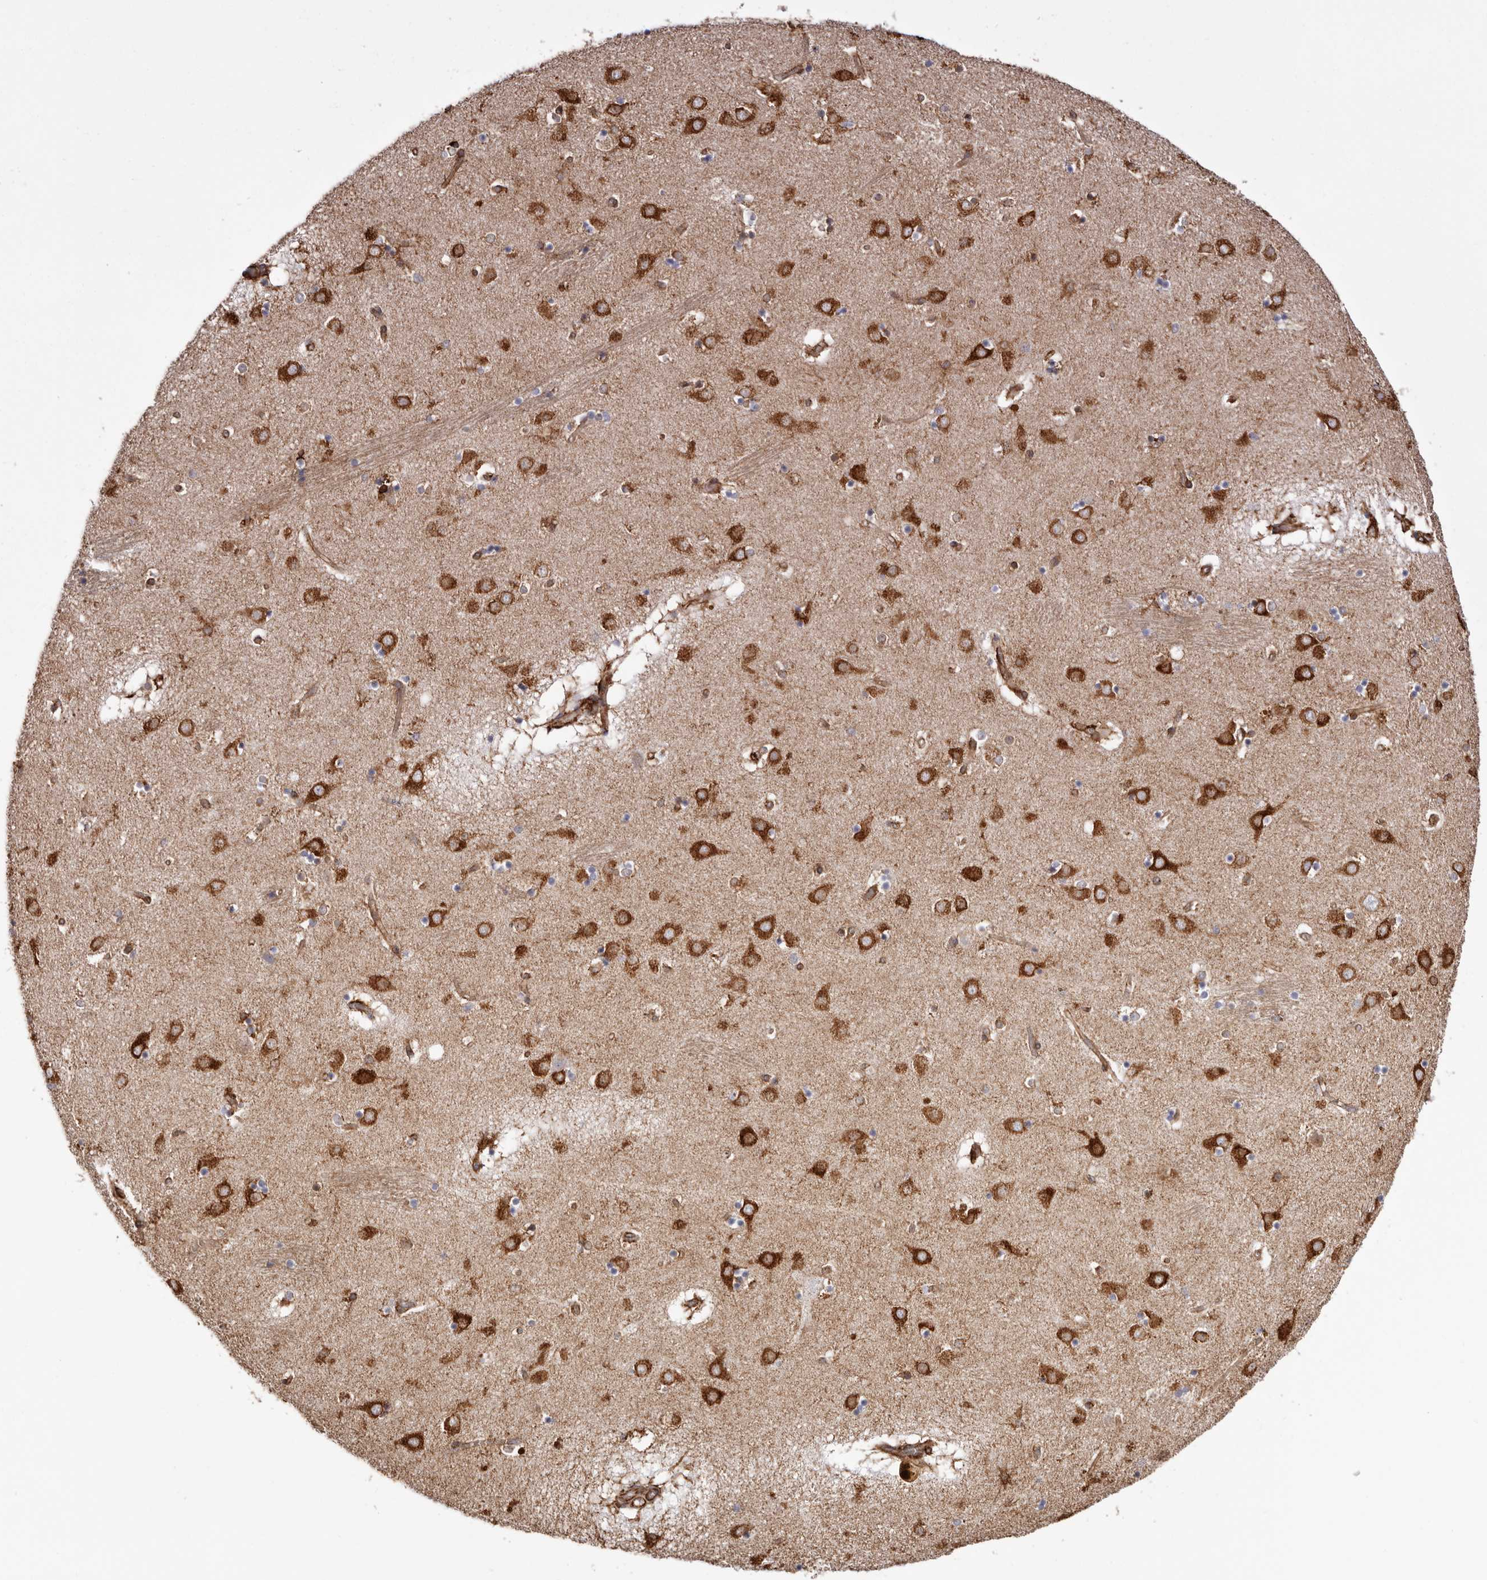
{"staining": {"intensity": "moderate", "quantity": "<25%", "location": "cytoplasmic/membranous"}, "tissue": "caudate", "cell_type": "Glial cells", "image_type": "normal", "snomed": [{"axis": "morphology", "description": "Normal tissue, NOS"}, {"axis": "topography", "description": "Lateral ventricle wall"}], "caption": "A brown stain shows moderate cytoplasmic/membranous expression of a protein in glial cells of unremarkable human caudate.", "gene": "SEMA3E", "patient": {"sex": "male", "age": 70}}